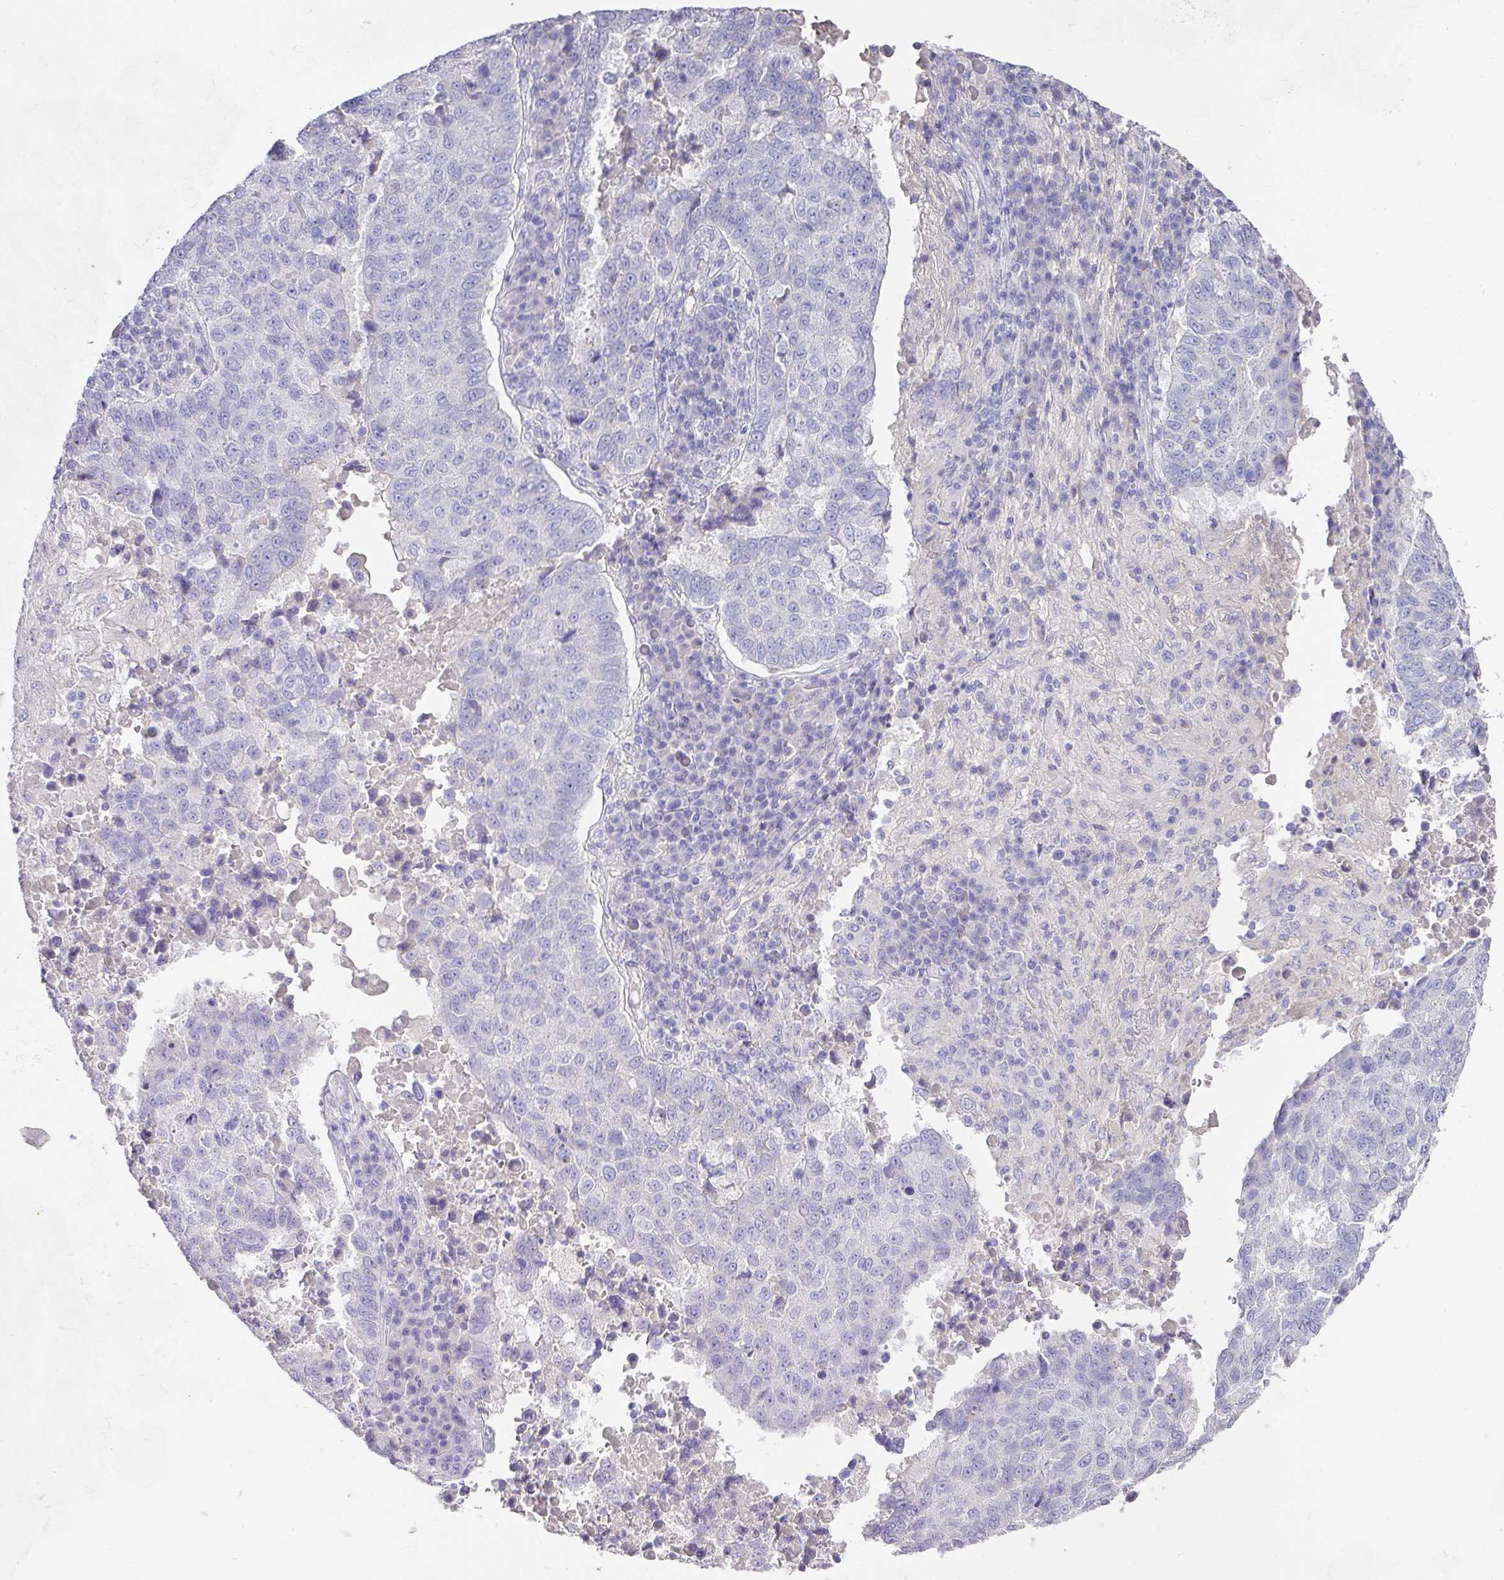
{"staining": {"intensity": "negative", "quantity": "none", "location": "none"}, "tissue": "lung cancer", "cell_type": "Tumor cells", "image_type": "cancer", "snomed": [{"axis": "morphology", "description": "Squamous cell carcinoma, NOS"}, {"axis": "topography", "description": "Lung"}], "caption": "Human lung cancer stained for a protein using immunohistochemistry demonstrates no positivity in tumor cells.", "gene": "TARM1", "patient": {"sex": "male", "age": 73}}